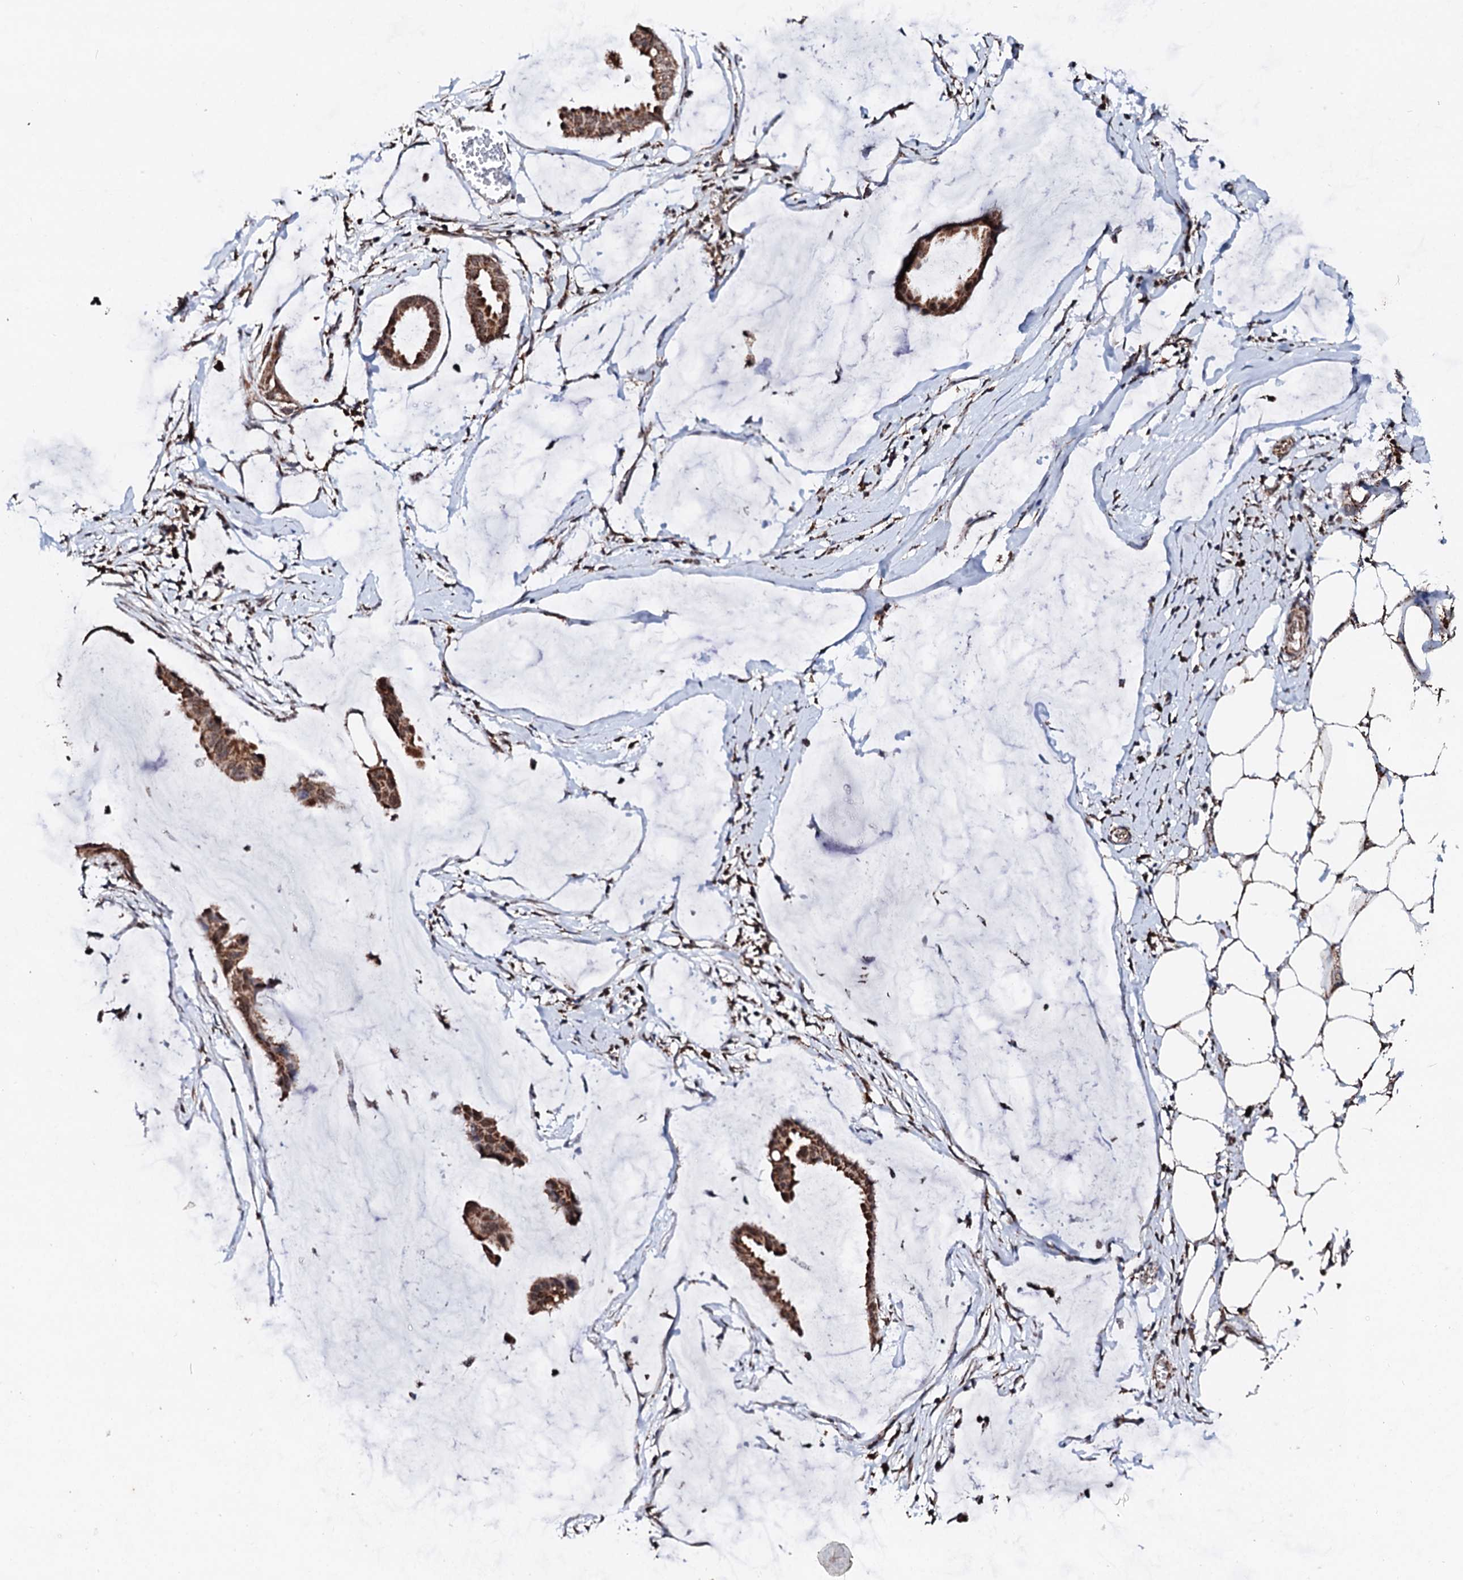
{"staining": {"intensity": "moderate", "quantity": ">75%", "location": "cytoplasmic/membranous"}, "tissue": "ovarian cancer", "cell_type": "Tumor cells", "image_type": "cancer", "snomed": [{"axis": "morphology", "description": "Cystadenocarcinoma, mucinous, NOS"}, {"axis": "topography", "description": "Ovary"}], "caption": "High-power microscopy captured an immunohistochemistry histopathology image of ovarian cancer (mucinous cystadenocarcinoma), revealing moderate cytoplasmic/membranous staining in about >75% of tumor cells.", "gene": "SECISBP2L", "patient": {"sex": "female", "age": 73}}